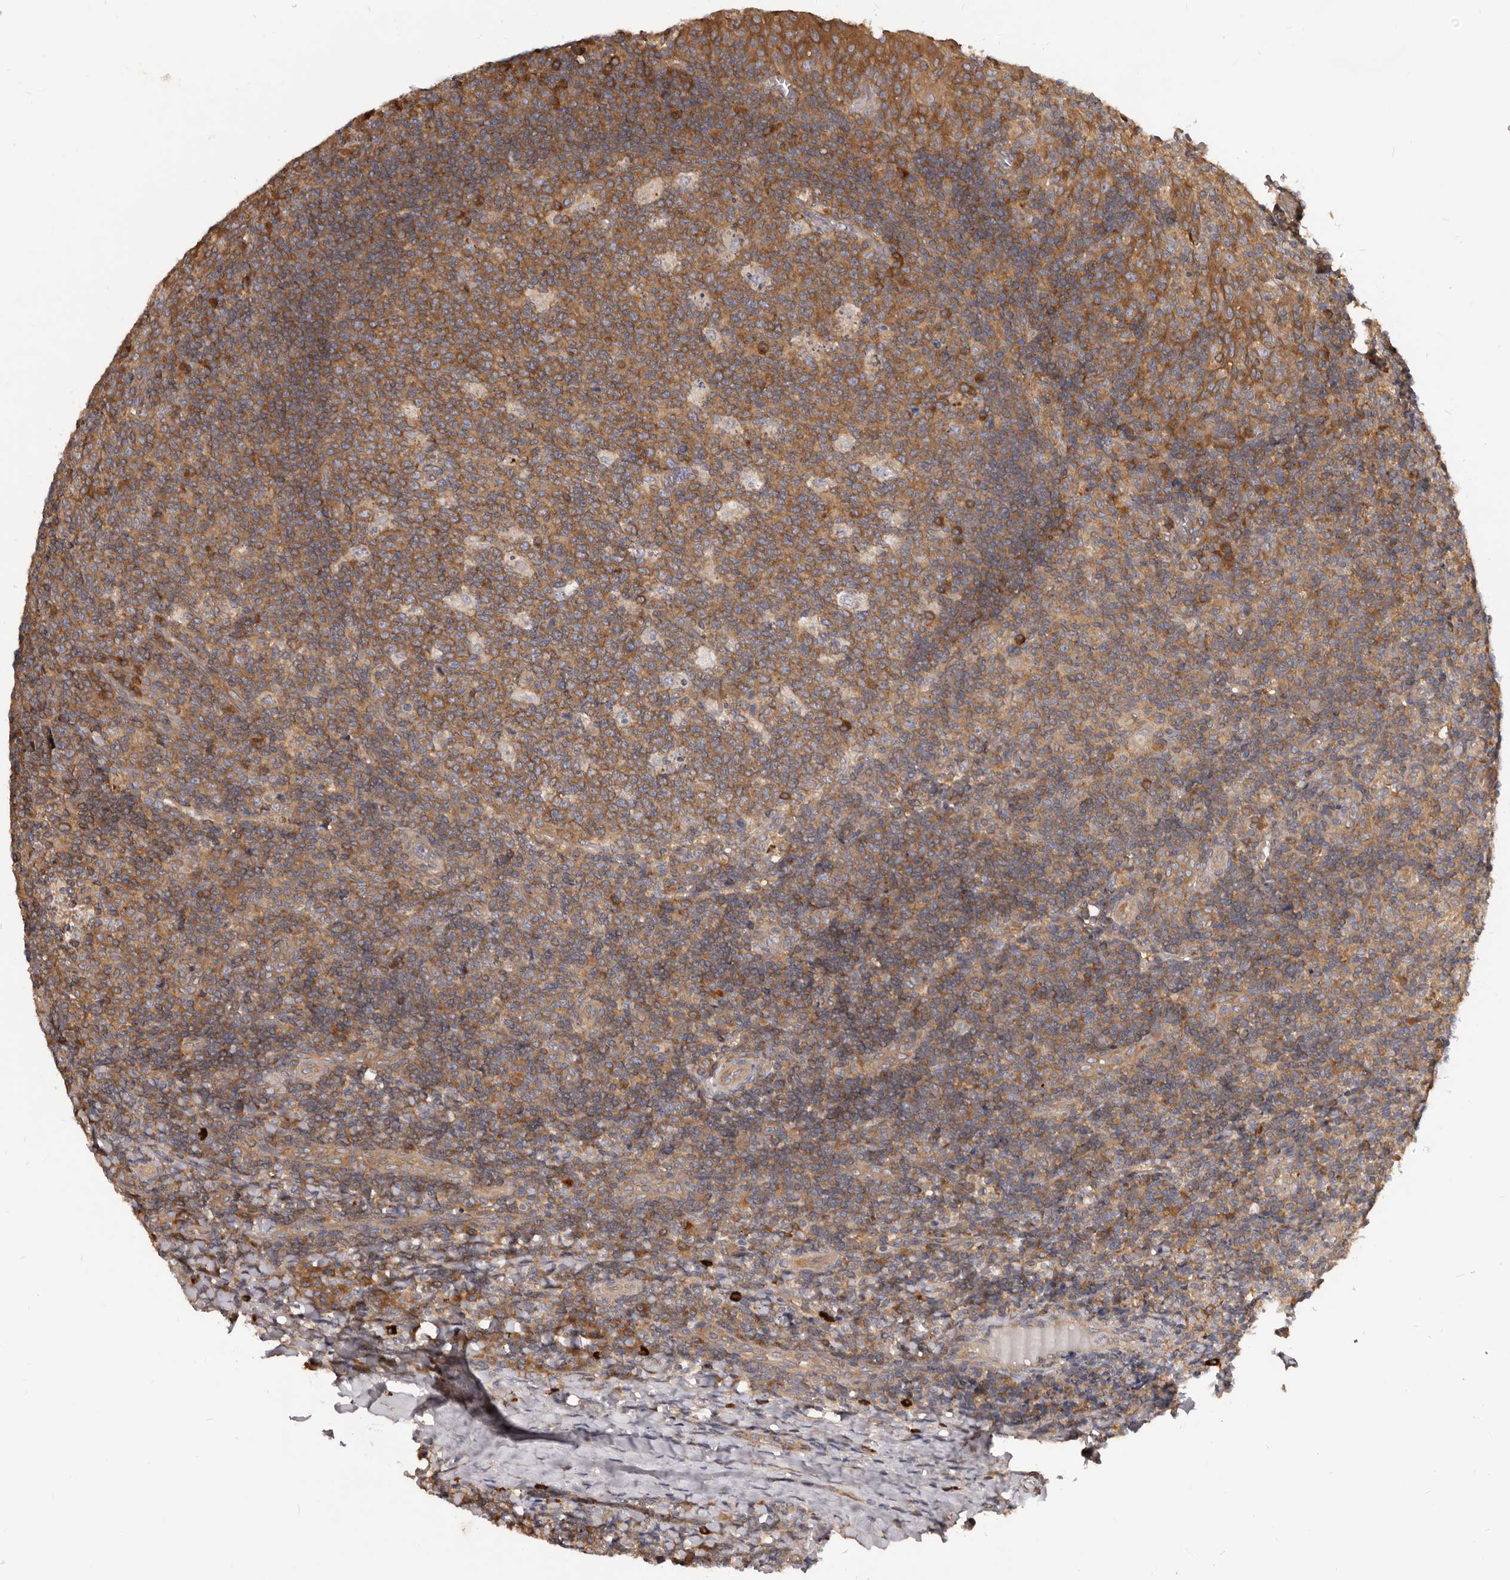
{"staining": {"intensity": "moderate", "quantity": ">75%", "location": "cytoplasmic/membranous"}, "tissue": "tonsil", "cell_type": "Germinal center cells", "image_type": "normal", "snomed": [{"axis": "morphology", "description": "Normal tissue, NOS"}, {"axis": "topography", "description": "Tonsil"}], "caption": "Immunohistochemical staining of benign human tonsil reveals medium levels of moderate cytoplasmic/membranous expression in approximately >75% of germinal center cells.", "gene": "ADAMTS20", "patient": {"sex": "female", "age": 19}}